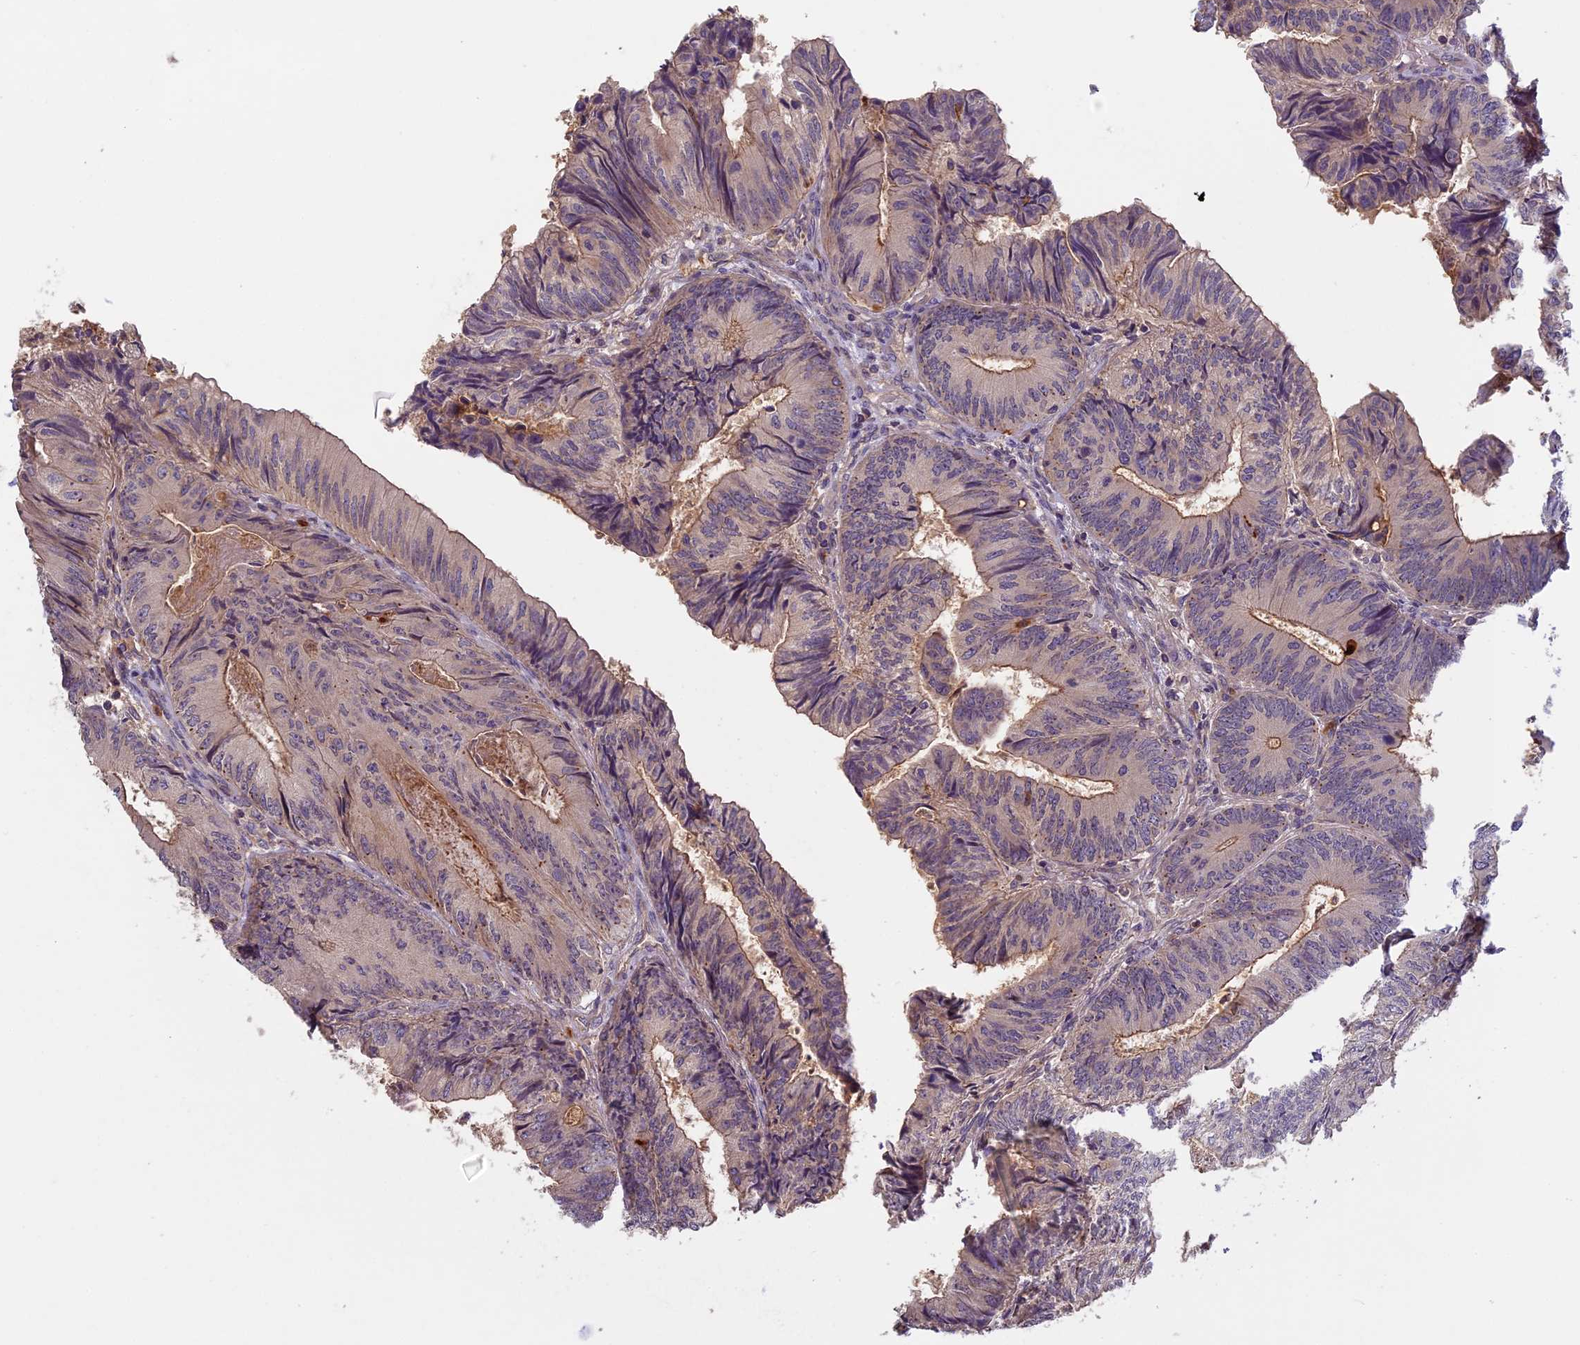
{"staining": {"intensity": "moderate", "quantity": "<25%", "location": "cytoplasmic/membranous"}, "tissue": "colorectal cancer", "cell_type": "Tumor cells", "image_type": "cancer", "snomed": [{"axis": "morphology", "description": "Adenocarcinoma, NOS"}, {"axis": "topography", "description": "Colon"}], "caption": "Immunohistochemical staining of adenocarcinoma (colorectal) demonstrates low levels of moderate cytoplasmic/membranous positivity in about <25% of tumor cells.", "gene": "AP4E1", "patient": {"sex": "female", "age": 67}}